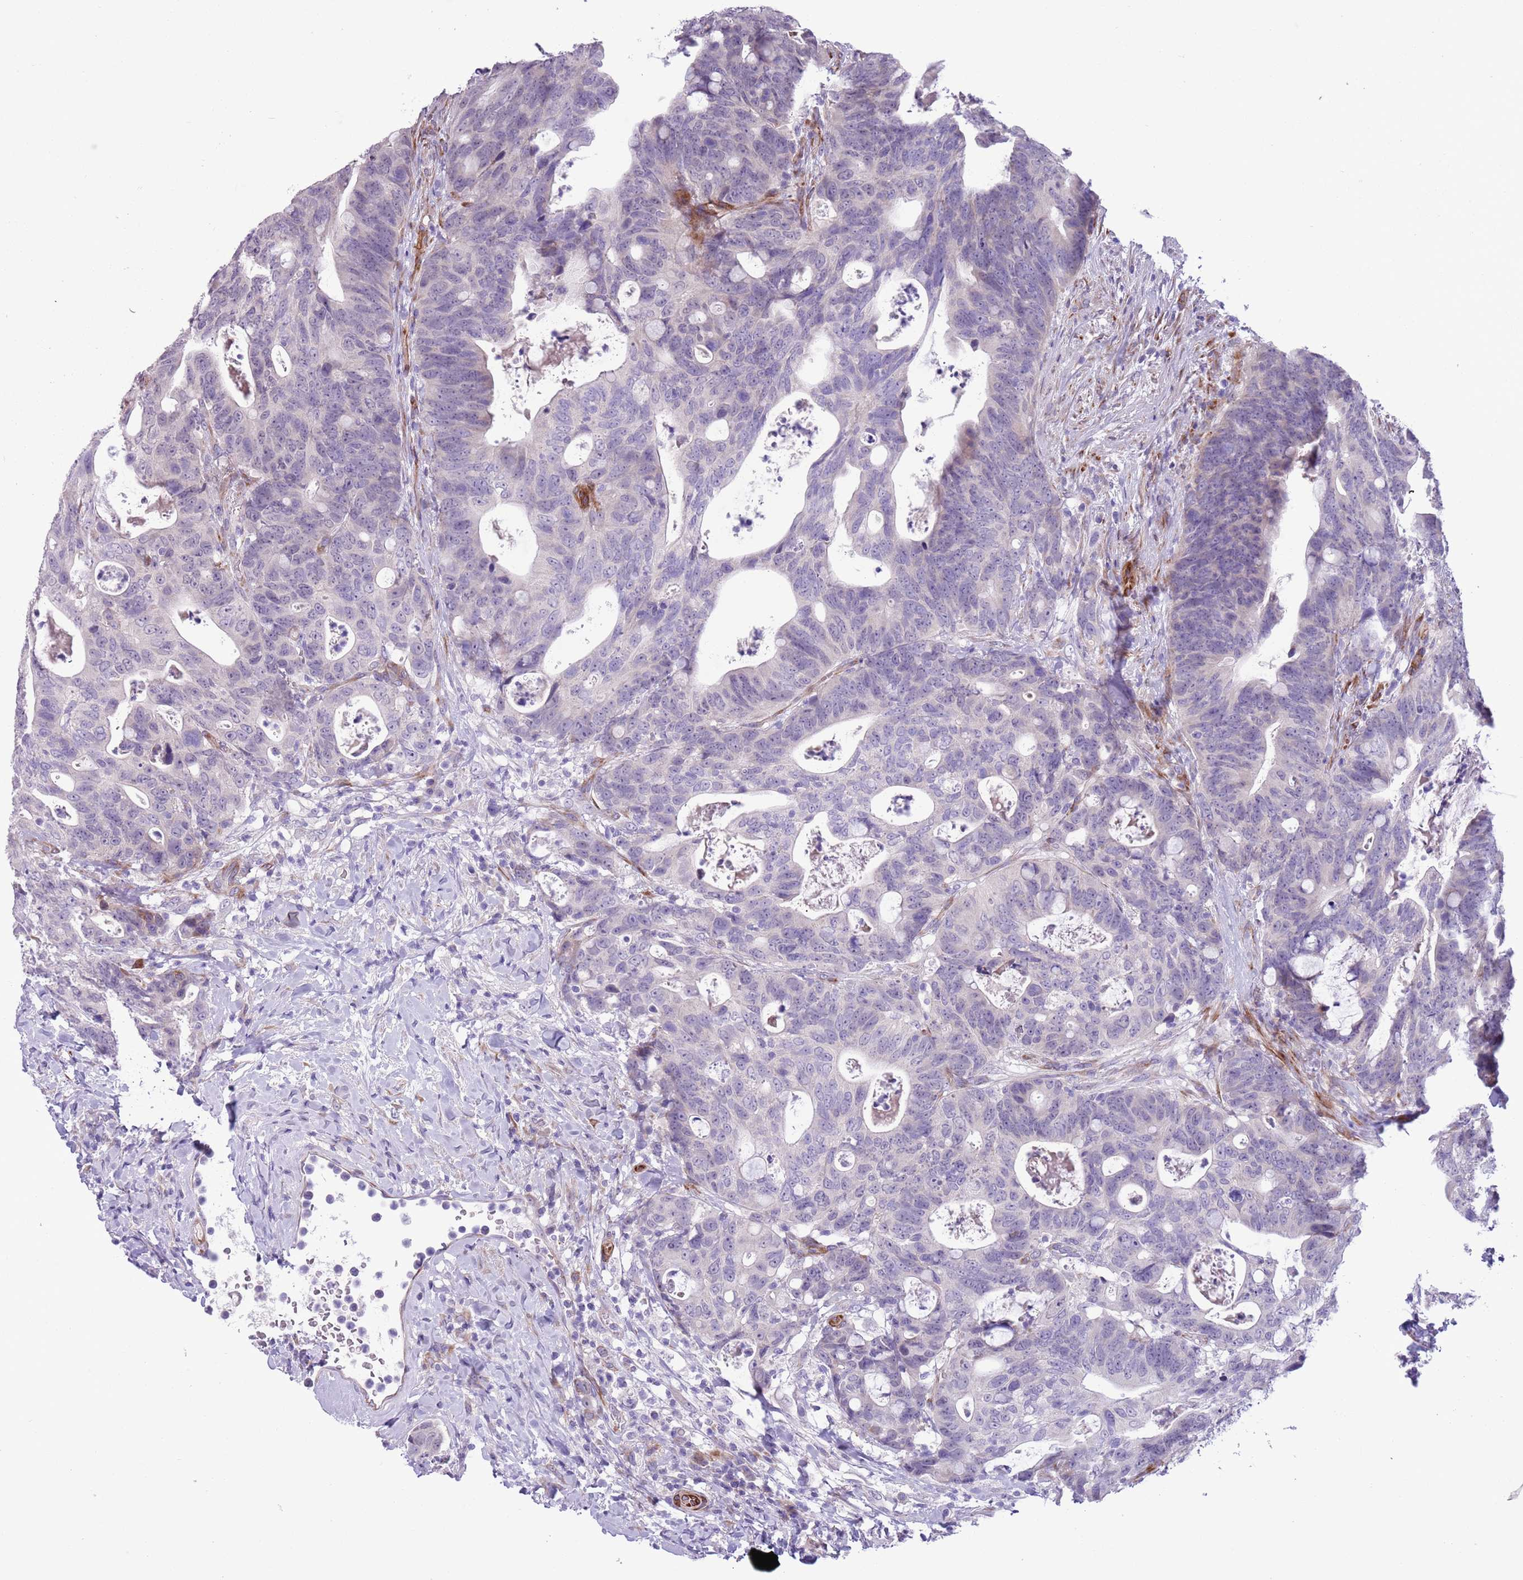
{"staining": {"intensity": "negative", "quantity": "none", "location": "none"}, "tissue": "colorectal cancer", "cell_type": "Tumor cells", "image_type": "cancer", "snomed": [{"axis": "morphology", "description": "Adenocarcinoma, NOS"}, {"axis": "topography", "description": "Colon"}], "caption": "Immunohistochemical staining of colorectal cancer exhibits no significant staining in tumor cells.", "gene": "MRPL32", "patient": {"sex": "female", "age": 82}}